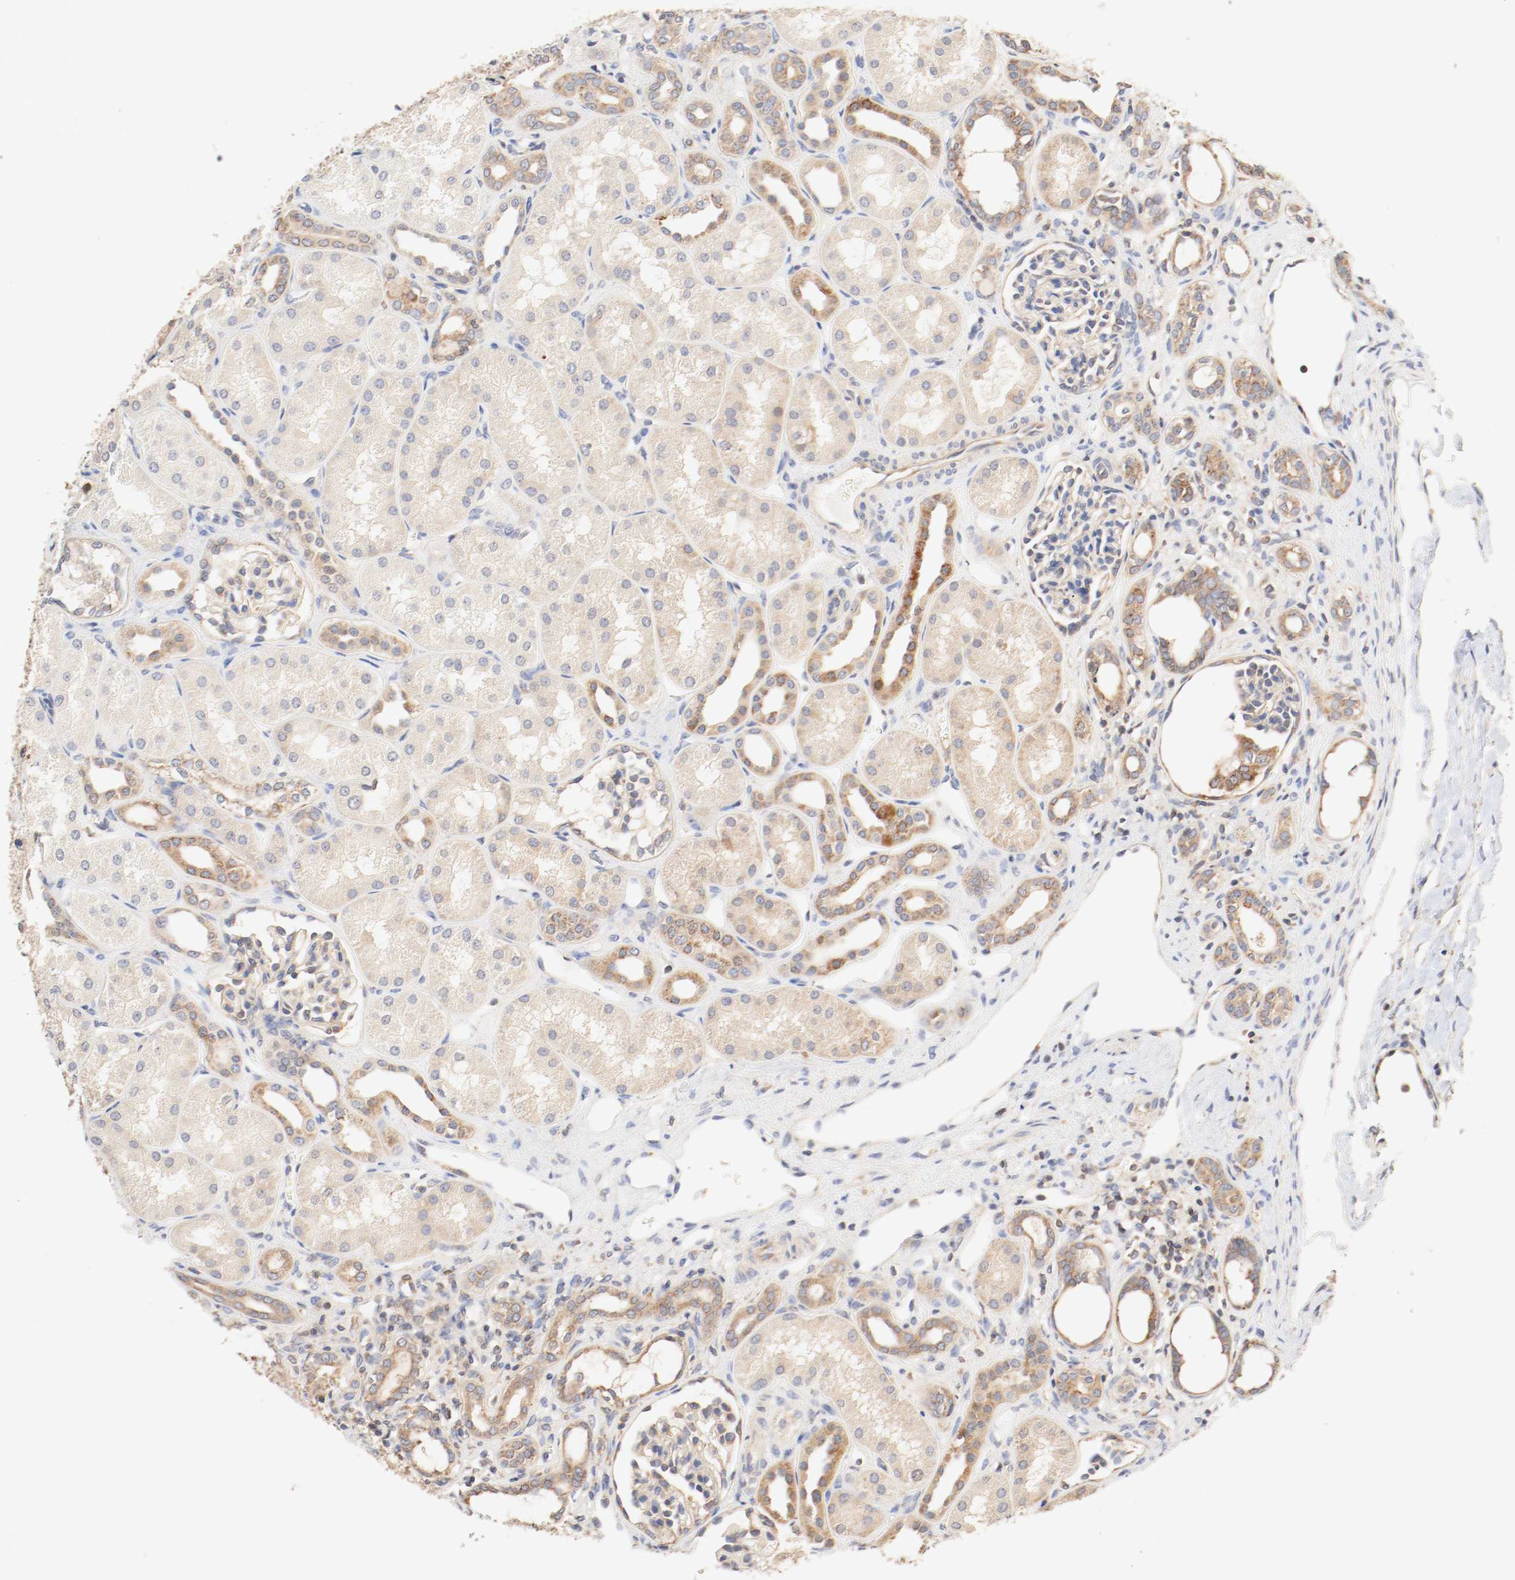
{"staining": {"intensity": "weak", "quantity": "<25%", "location": "cytoplasmic/membranous"}, "tissue": "kidney", "cell_type": "Cells in glomeruli", "image_type": "normal", "snomed": [{"axis": "morphology", "description": "Normal tissue, NOS"}, {"axis": "topography", "description": "Kidney"}], "caption": "Immunohistochemistry (IHC) image of benign kidney stained for a protein (brown), which reveals no positivity in cells in glomeruli. Nuclei are stained in blue.", "gene": "GIT1", "patient": {"sex": "male", "age": 7}}